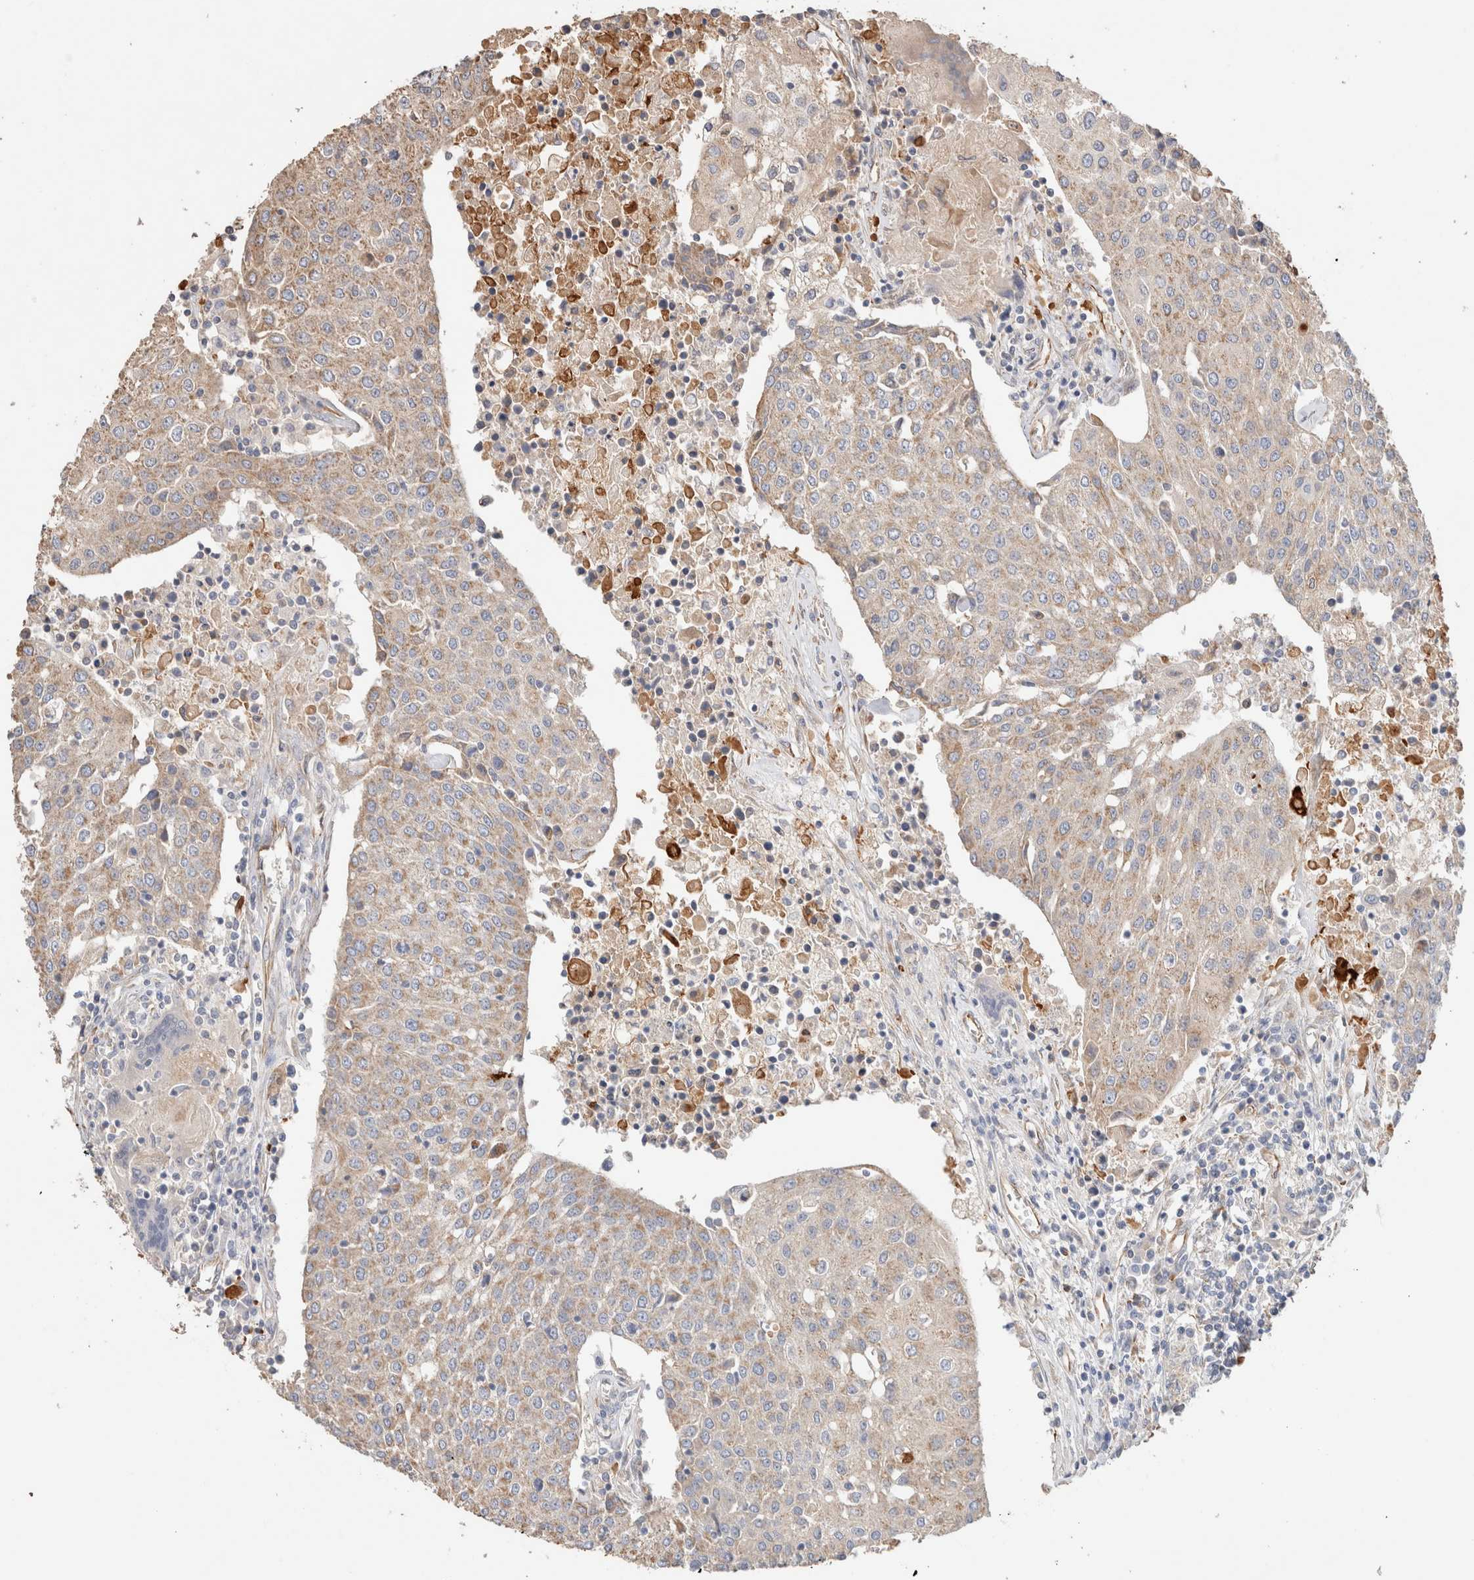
{"staining": {"intensity": "weak", "quantity": ">75%", "location": "cytoplasmic/membranous"}, "tissue": "urothelial cancer", "cell_type": "Tumor cells", "image_type": "cancer", "snomed": [{"axis": "morphology", "description": "Urothelial carcinoma, High grade"}, {"axis": "topography", "description": "Urinary bladder"}], "caption": "The photomicrograph displays a brown stain indicating the presence of a protein in the cytoplasmic/membranous of tumor cells in urothelial cancer.", "gene": "PROS1", "patient": {"sex": "female", "age": 85}}